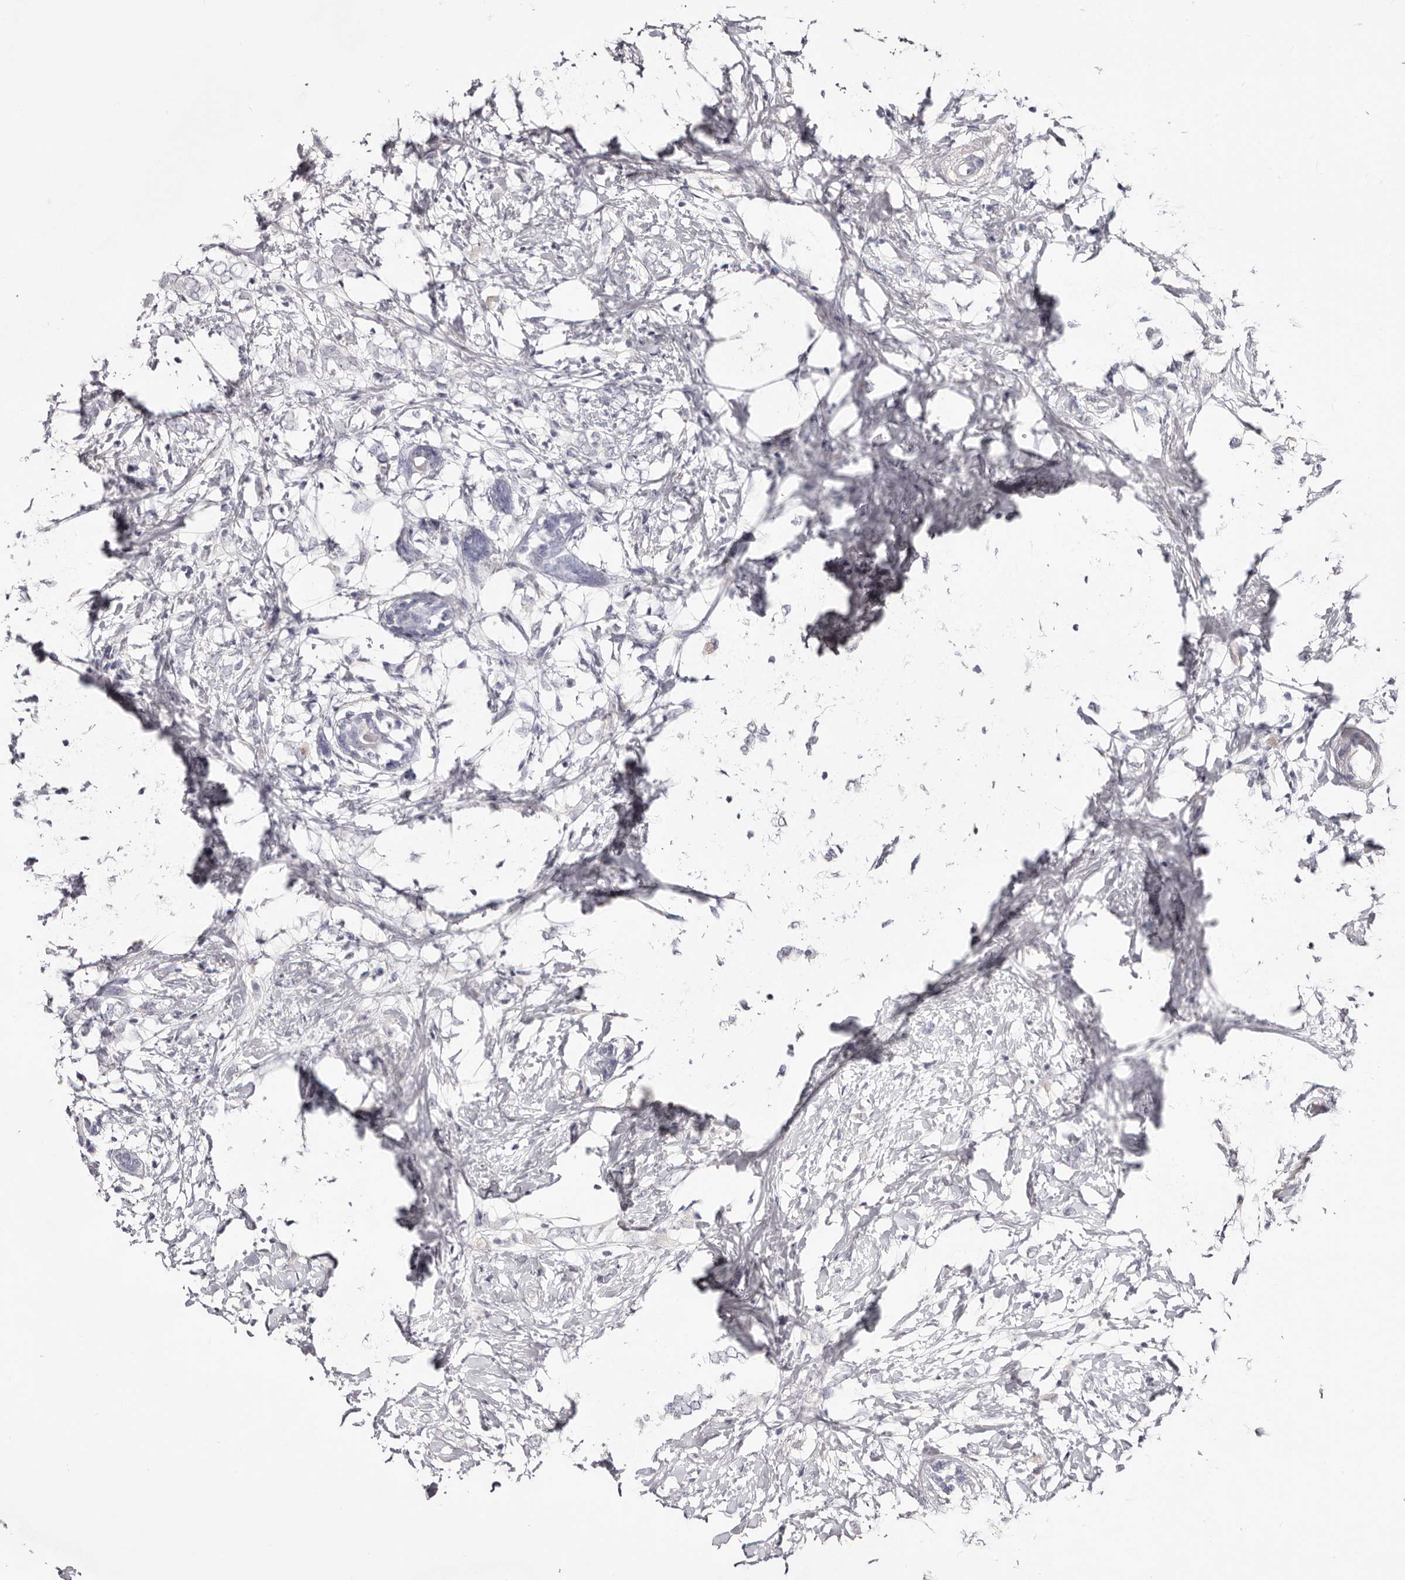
{"staining": {"intensity": "negative", "quantity": "none", "location": "none"}, "tissue": "breast cancer", "cell_type": "Tumor cells", "image_type": "cancer", "snomed": [{"axis": "morphology", "description": "Normal tissue, NOS"}, {"axis": "morphology", "description": "Lobular carcinoma"}, {"axis": "topography", "description": "Breast"}], "caption": "This is an IHC histopathology image of human breast cancer (lobular carcinoma). There is no expression in tumor cells.", "gene": "AKNAD1", "patient": {"sex": "female", "age": 47}}